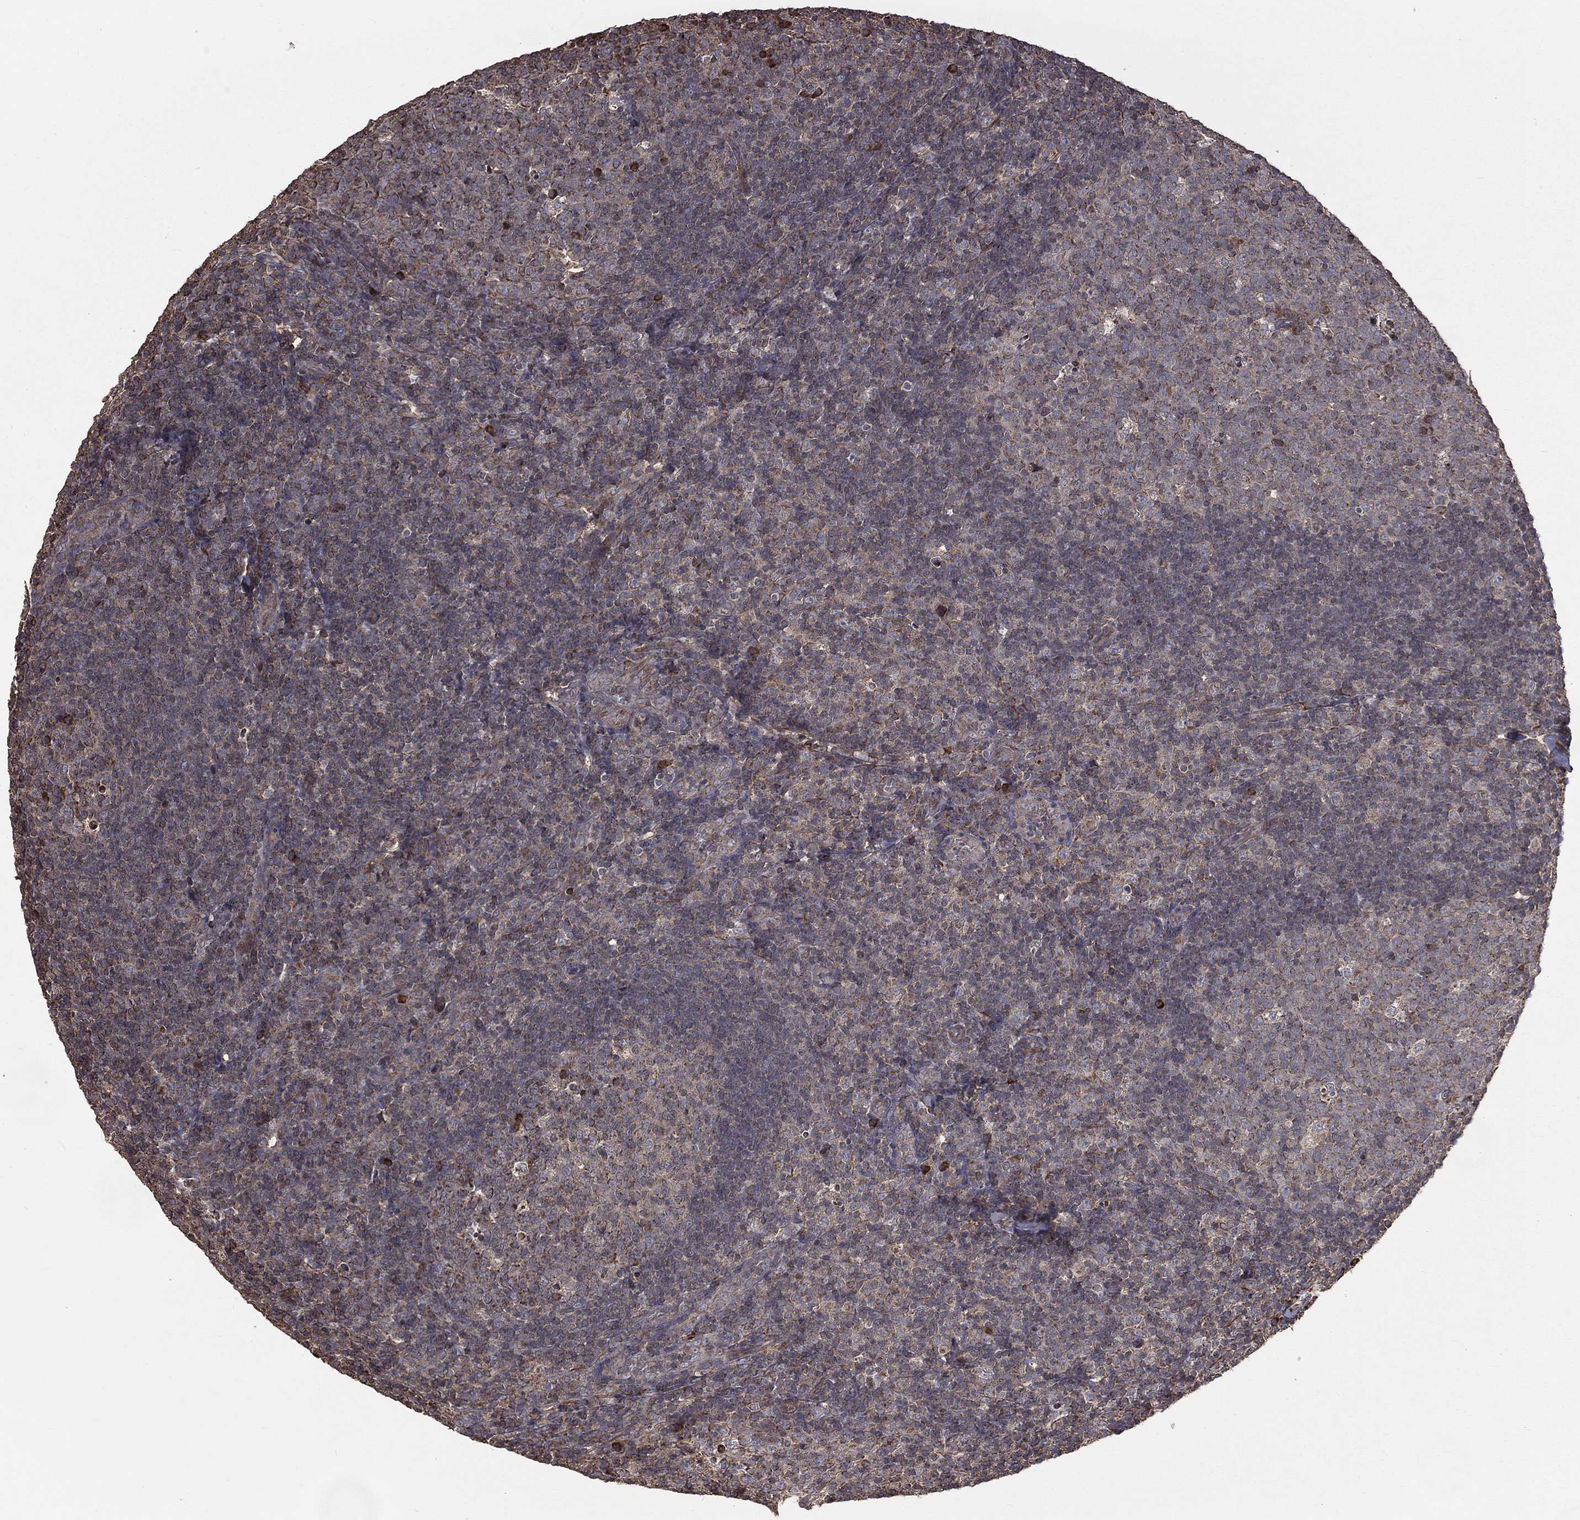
{"staining": {"intensity": "moderate", "quantity": "<25%", "location": "cytoplasmic/membranous"}, "tissue": "tonsil", "cell_type": "Germinal center cells", "image_type": "normal", "snomed": [{"axis": "morphology", "description": "Normal tissue, NOS"}, {"axis": "topography", "description": "Tonsil"}], "caption": "Immunohistochemistry of unremarkable tonsil reveals low levels of moderate cytoplasmic/membranous positivity in about <25% of germinal center cells. The staining is performed using DAB (3,3'-diaminobenzidine) brown chromogen to label protein expression. The nuclei are counter-stained blue using hematoxylin.", "gene": "OLFML1", "patient": {"sex": "female", "age": 5}}